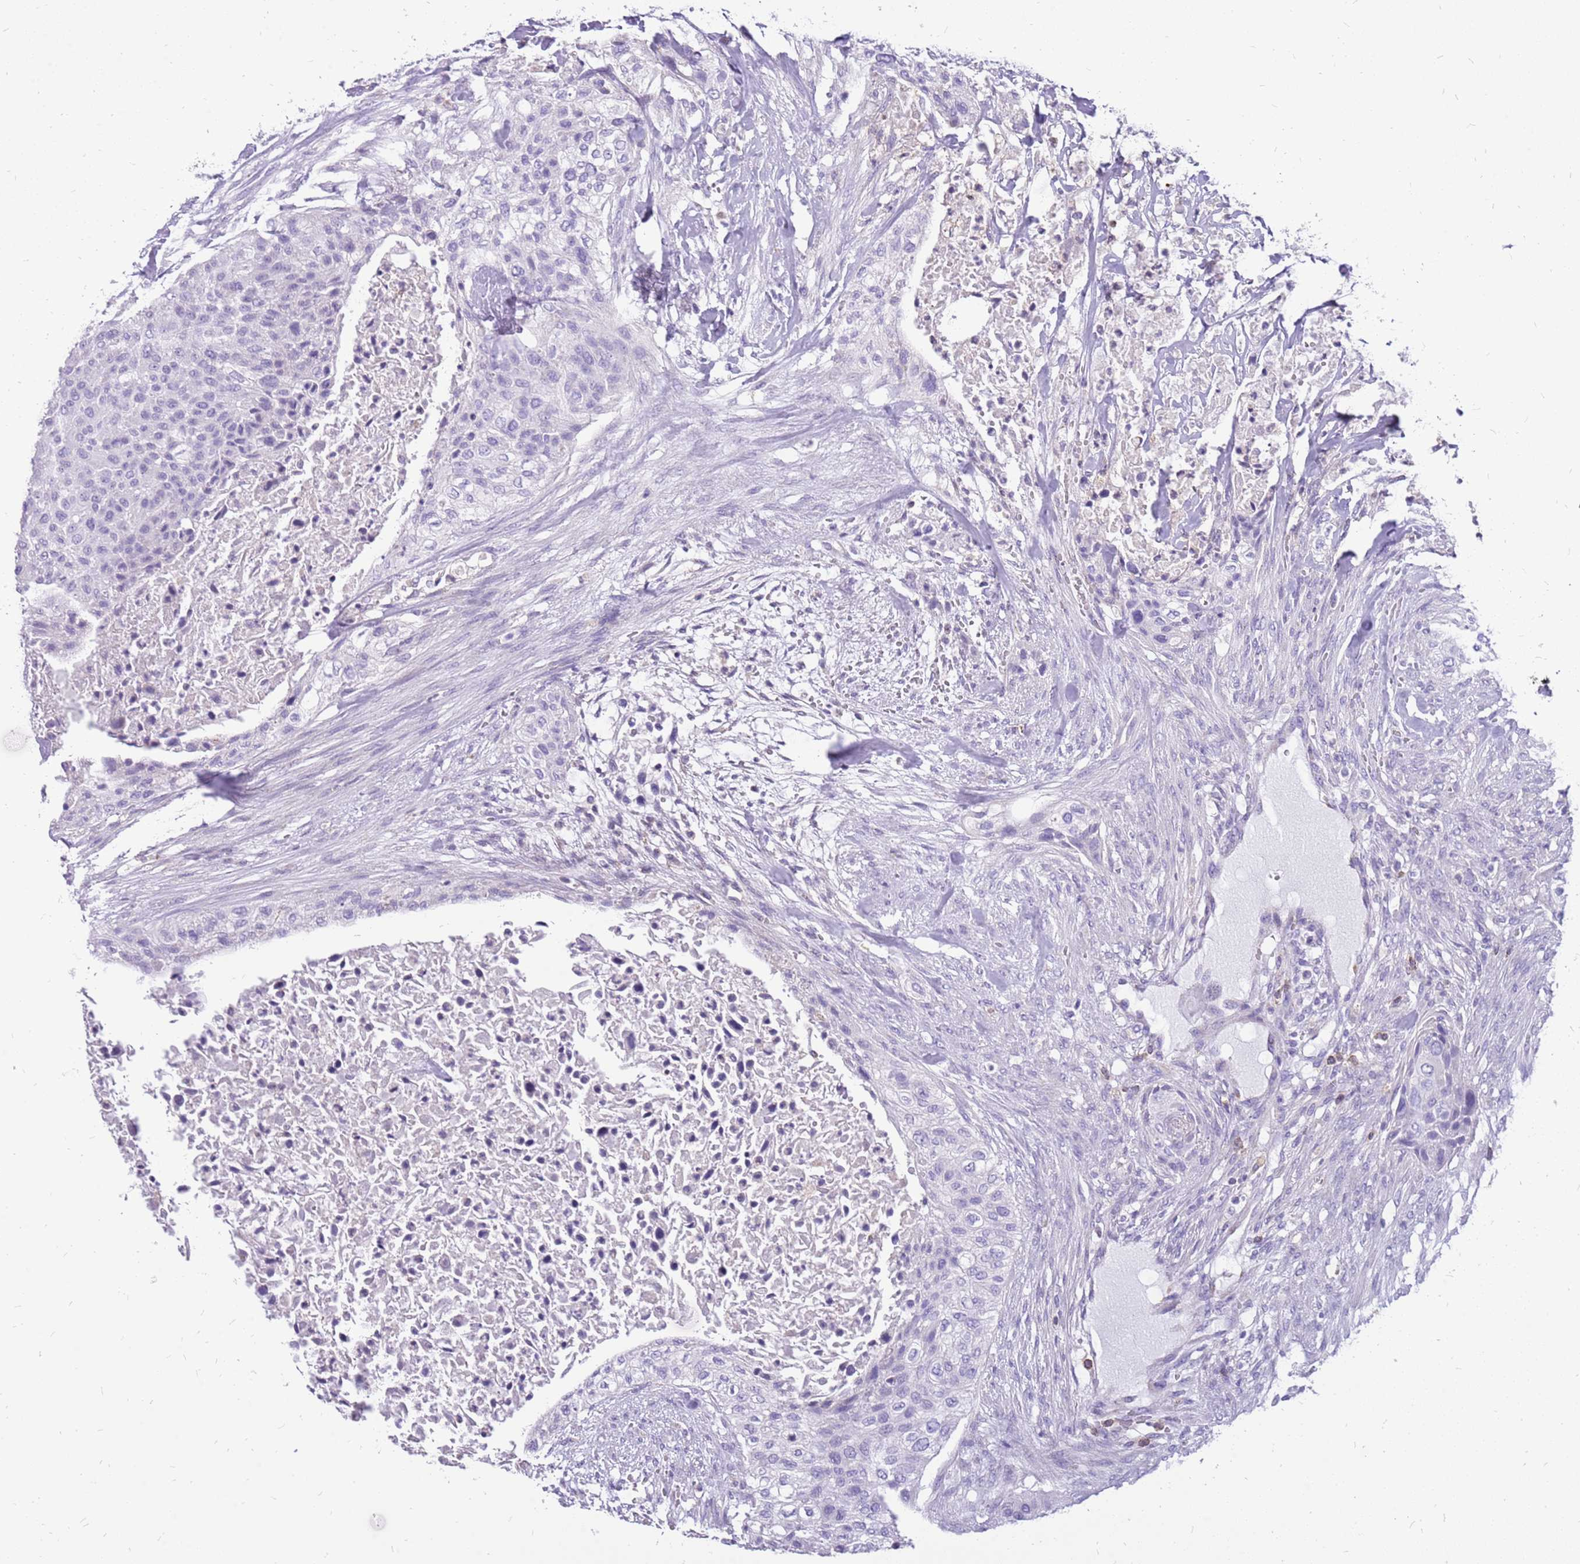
{"staining": {"intensity": "negative", "quantity": "none", "location": "none"}, "tissue": "urothelial cancer", "cell_type": "Tumor cells", "image_type": "cancer", "snomed": [{"axis": "morphology", "description": "Urothelial carcinoma, High grade"}, {"axis": "topography", "description": "Urinary bladder"}], "caption": "Tumor cells show no significant protein staining in urothelial carcinoma (high-grade). (Brightfield microscopy of DAB immunohistochemistry at high magnification).", "gene": "PCNX1", "patient": {"sex": "male", "age": 35}}